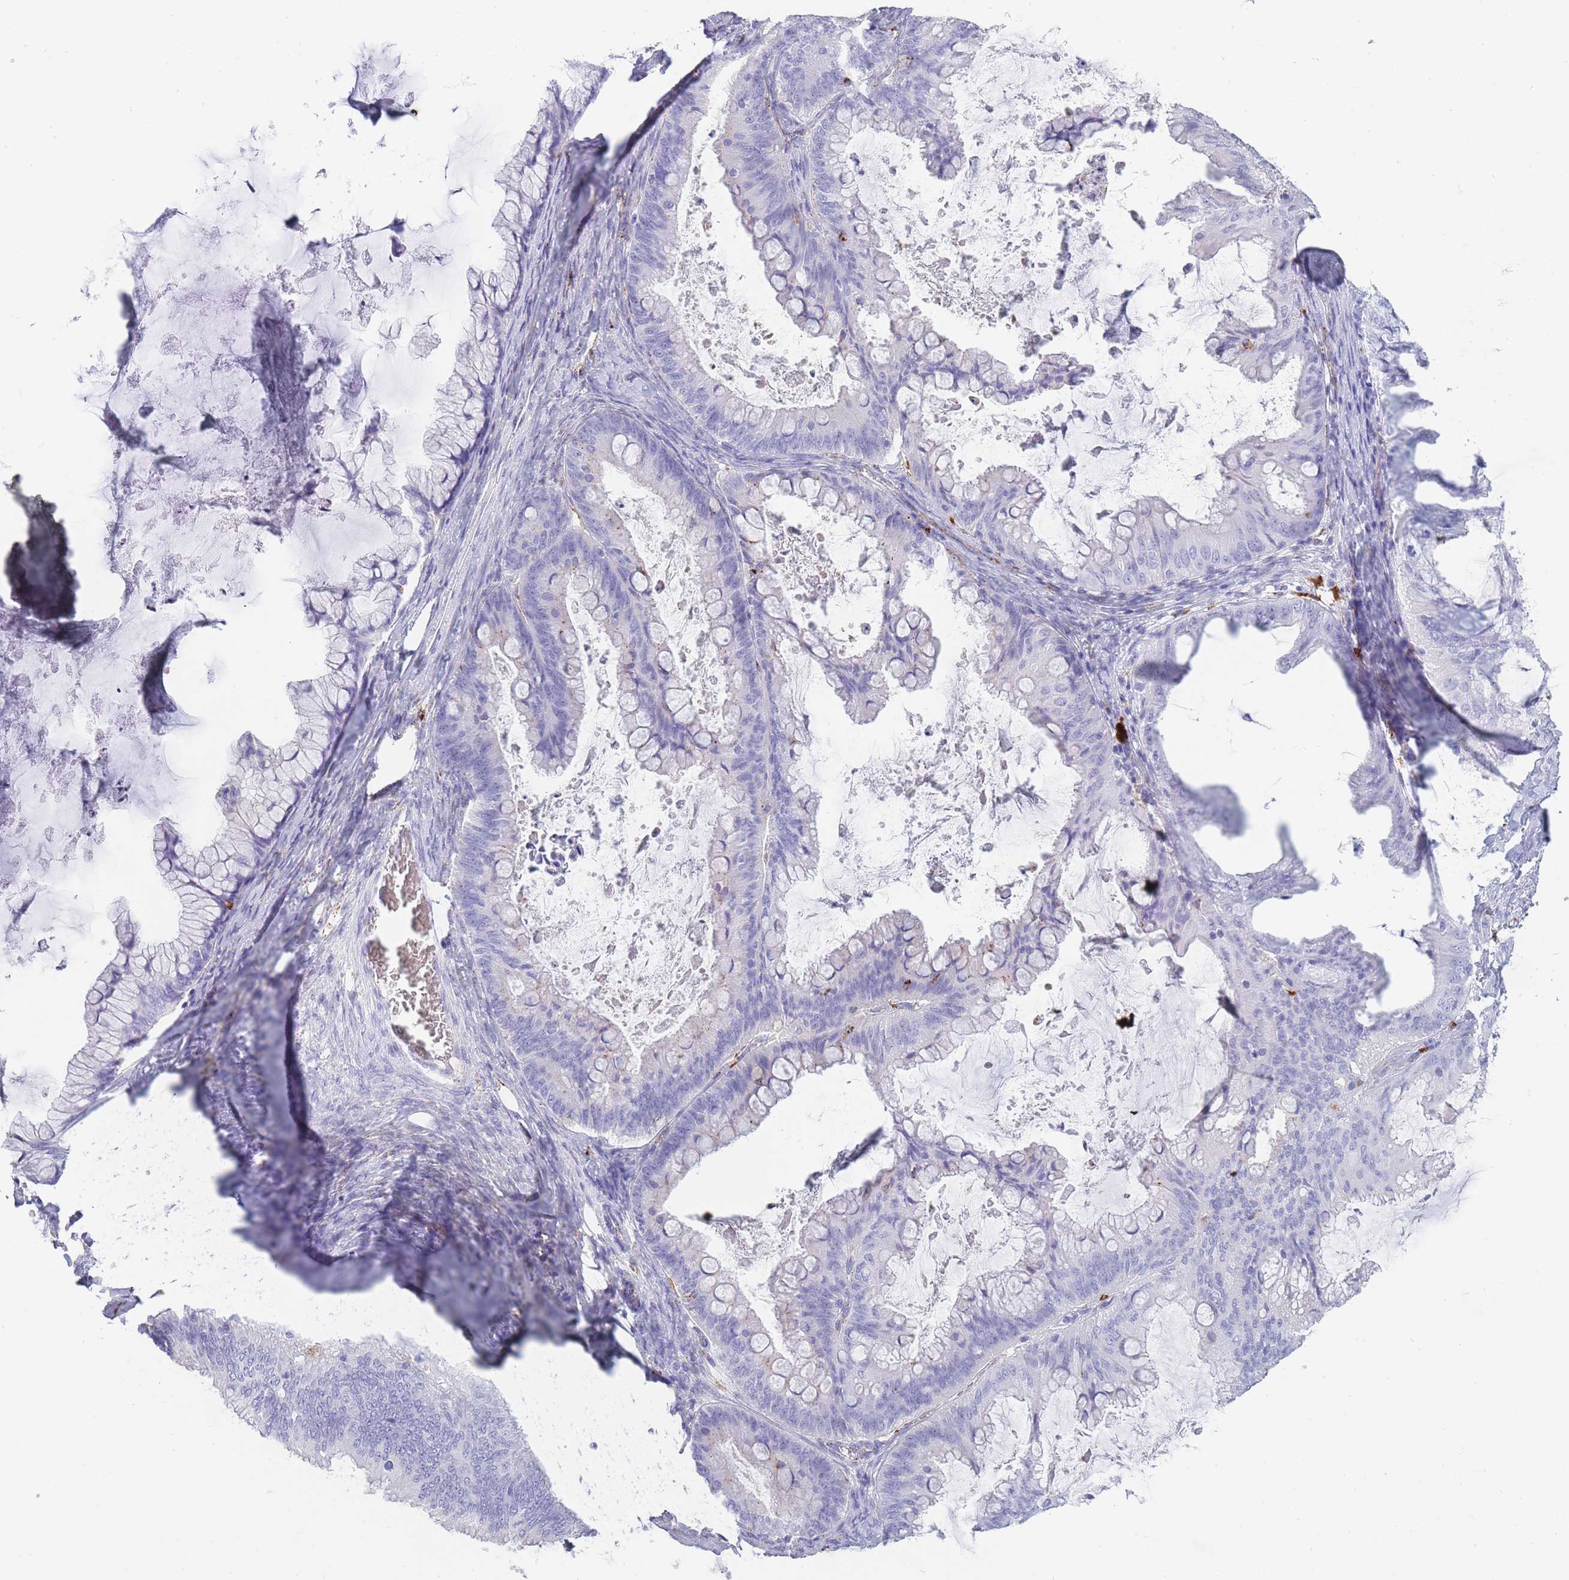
{"staining": {"intensity": "negative", "quantity": "none", "location": "none"}, "tissue": "ovarian cancer", "cell_type": "Tumor cells", "image_type": "cancer", "snomed": [{"axis": "morphology", "description": "Cystadenocarcinoma, mucinous, NOS"}, {"axis": "topography", "description": "Ovary"}], "caption": "Mucinous cystadenocarcinoma (ovarian) stained for a protein using immunohistochemistry (IHC) demonstrates no positivity tumor cells.", "gene": "GAA", "patient": {"sex": "female", "age": 35}}